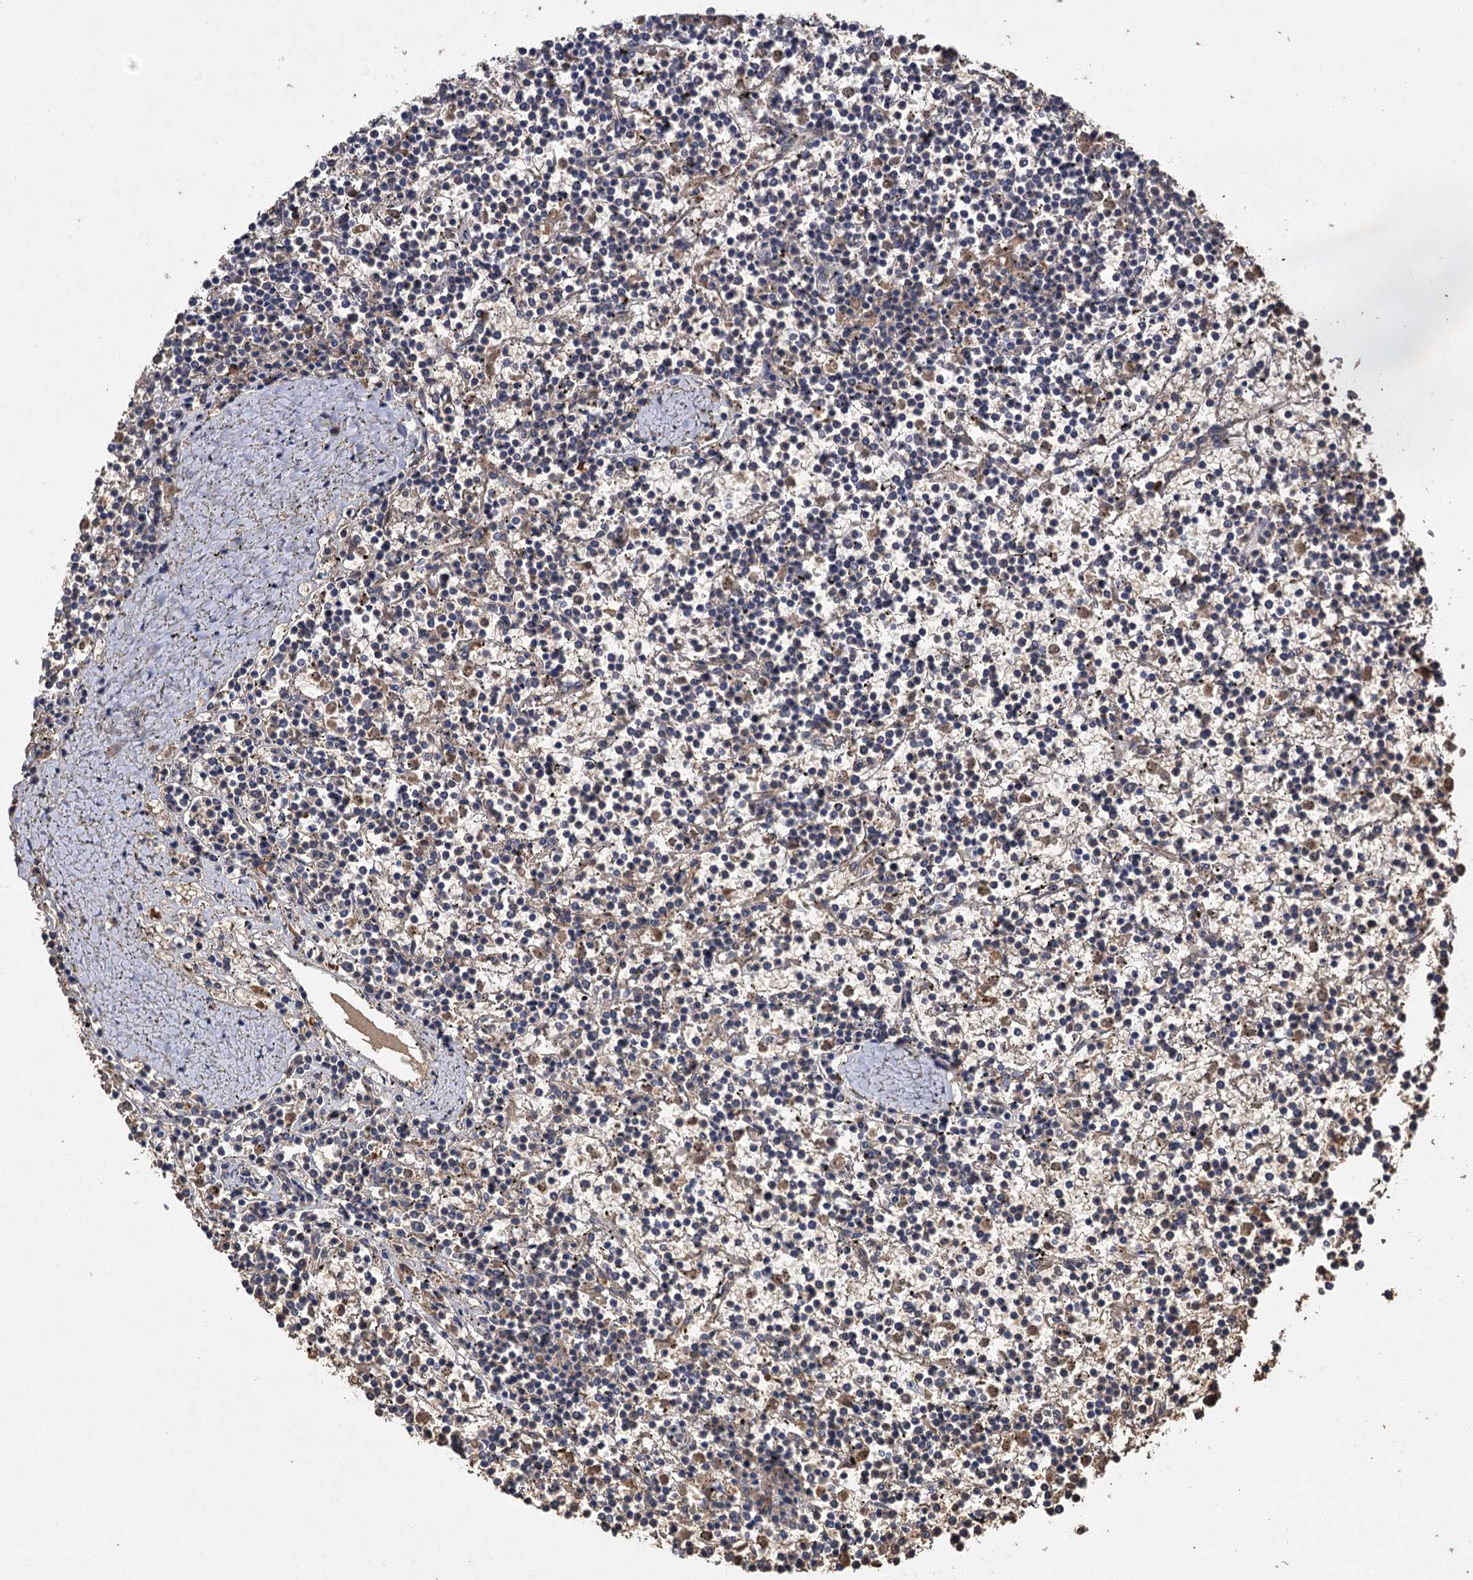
{"staining": {"intensity": "negative", "quantity": "none", "location": "none"}, "tissue": "lymphoma", "cell_type": "Tumor cells", "image_type": "cancer", "snomed": [{"axis": "morphology", "description": "Malignant lymphoma, non-Hodgkin's type, Low grade"}, {"axis": "topography", "description": "Spleen"}], "caption": "Tumor cells are negative for protein expression in human lymphoma.", "gene": "USP50", "patient": {"sex": "female", "age": 19}}